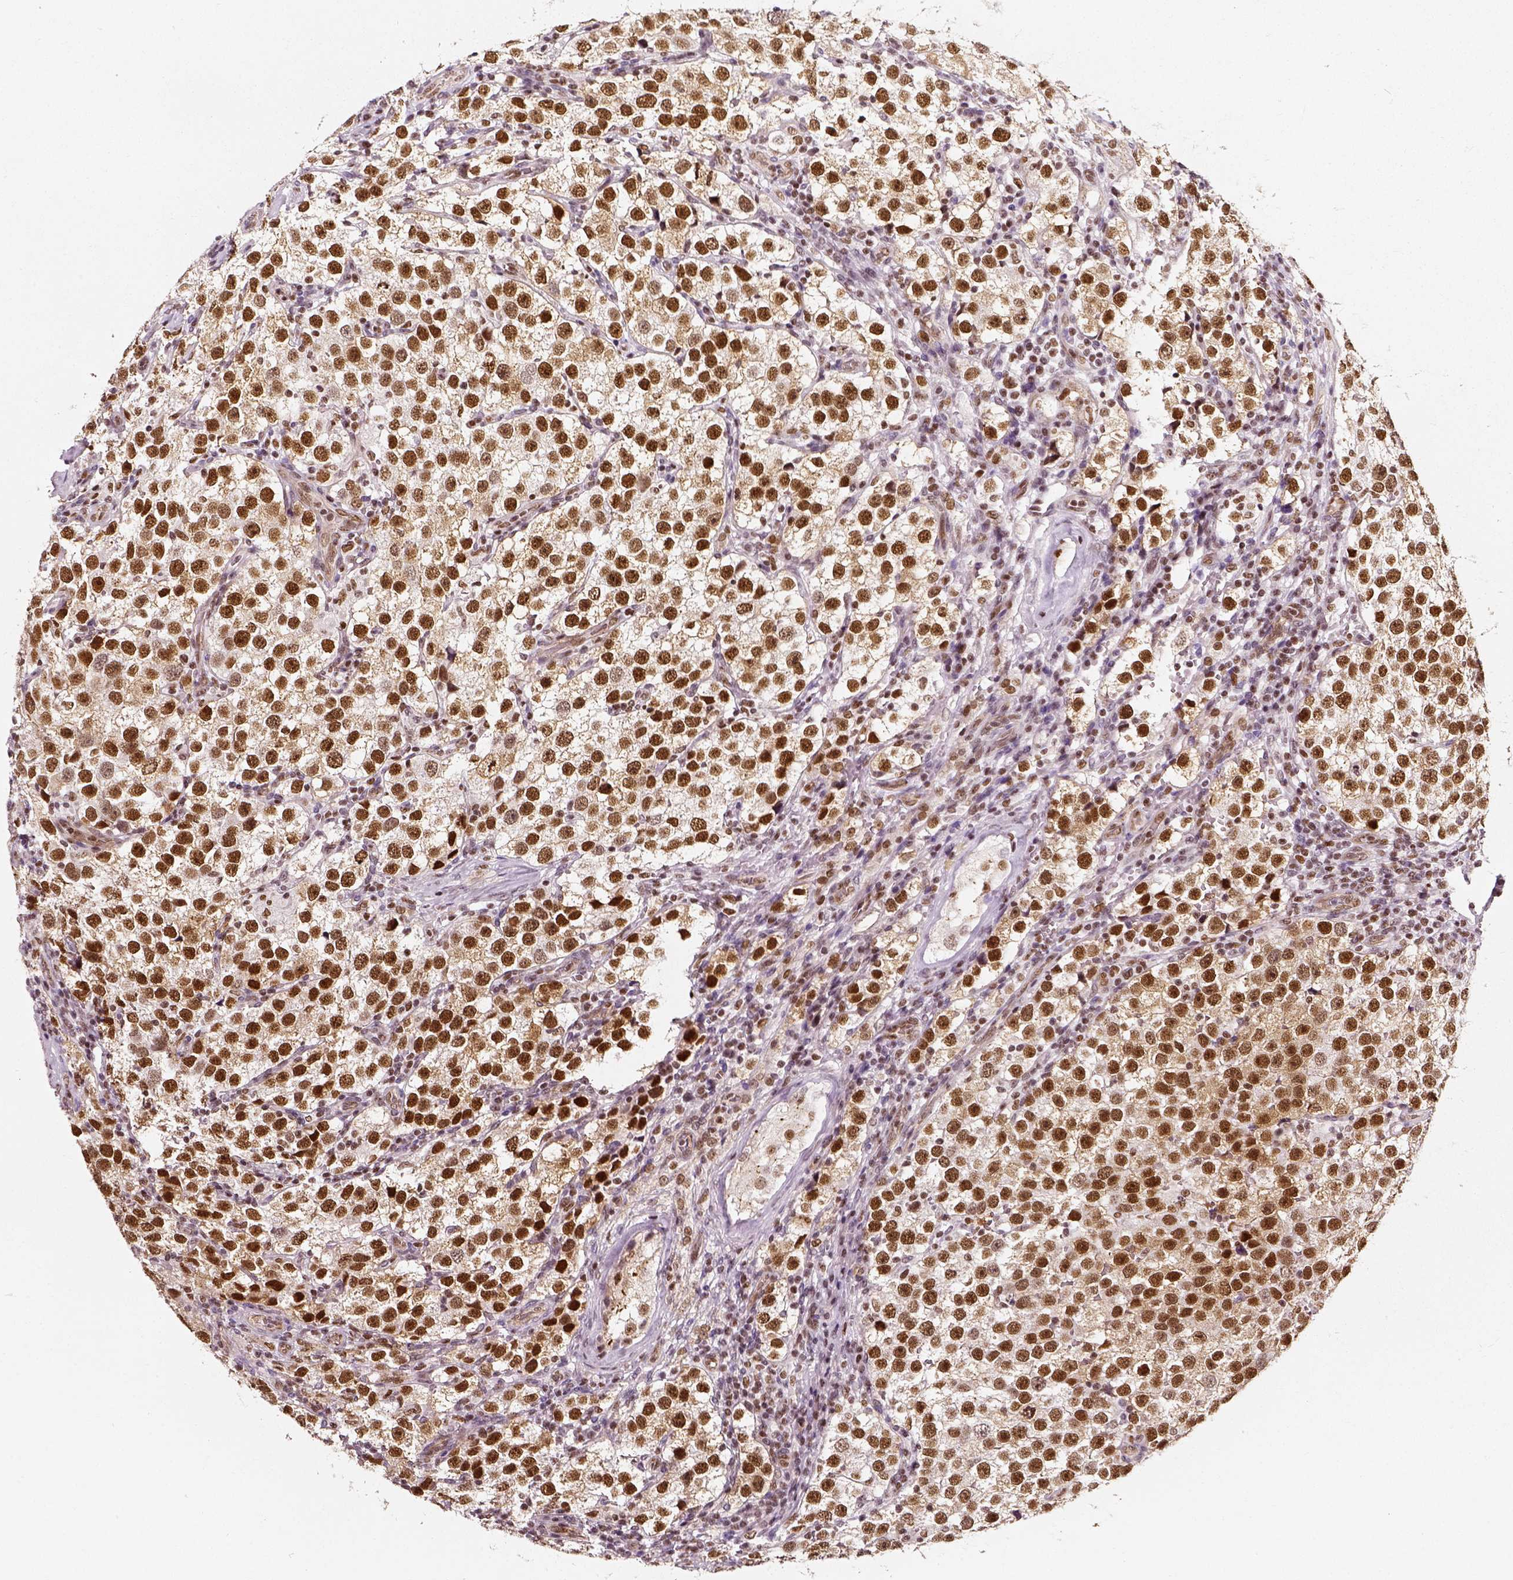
{"staining": {"intensity": "moderate", "quantity": ">75%", "location": "nuclear"}, "tissue": "testis cancer", "cell_type": "Tumor cells", "image_type": "cancer", "snomed": [{"axis": "morphology", "description": "Seminoma, NOS"}, {"axis": "topography", "description": "Testis"}], "caption": "Testis cancer (seminoma) was stained to show a protein in brown. There is medium levels of moderate nuclear positivity in approximately >75% of tumor cells.", "gene": "NACC1", "patient": {"sex": "male", "age": 37}}